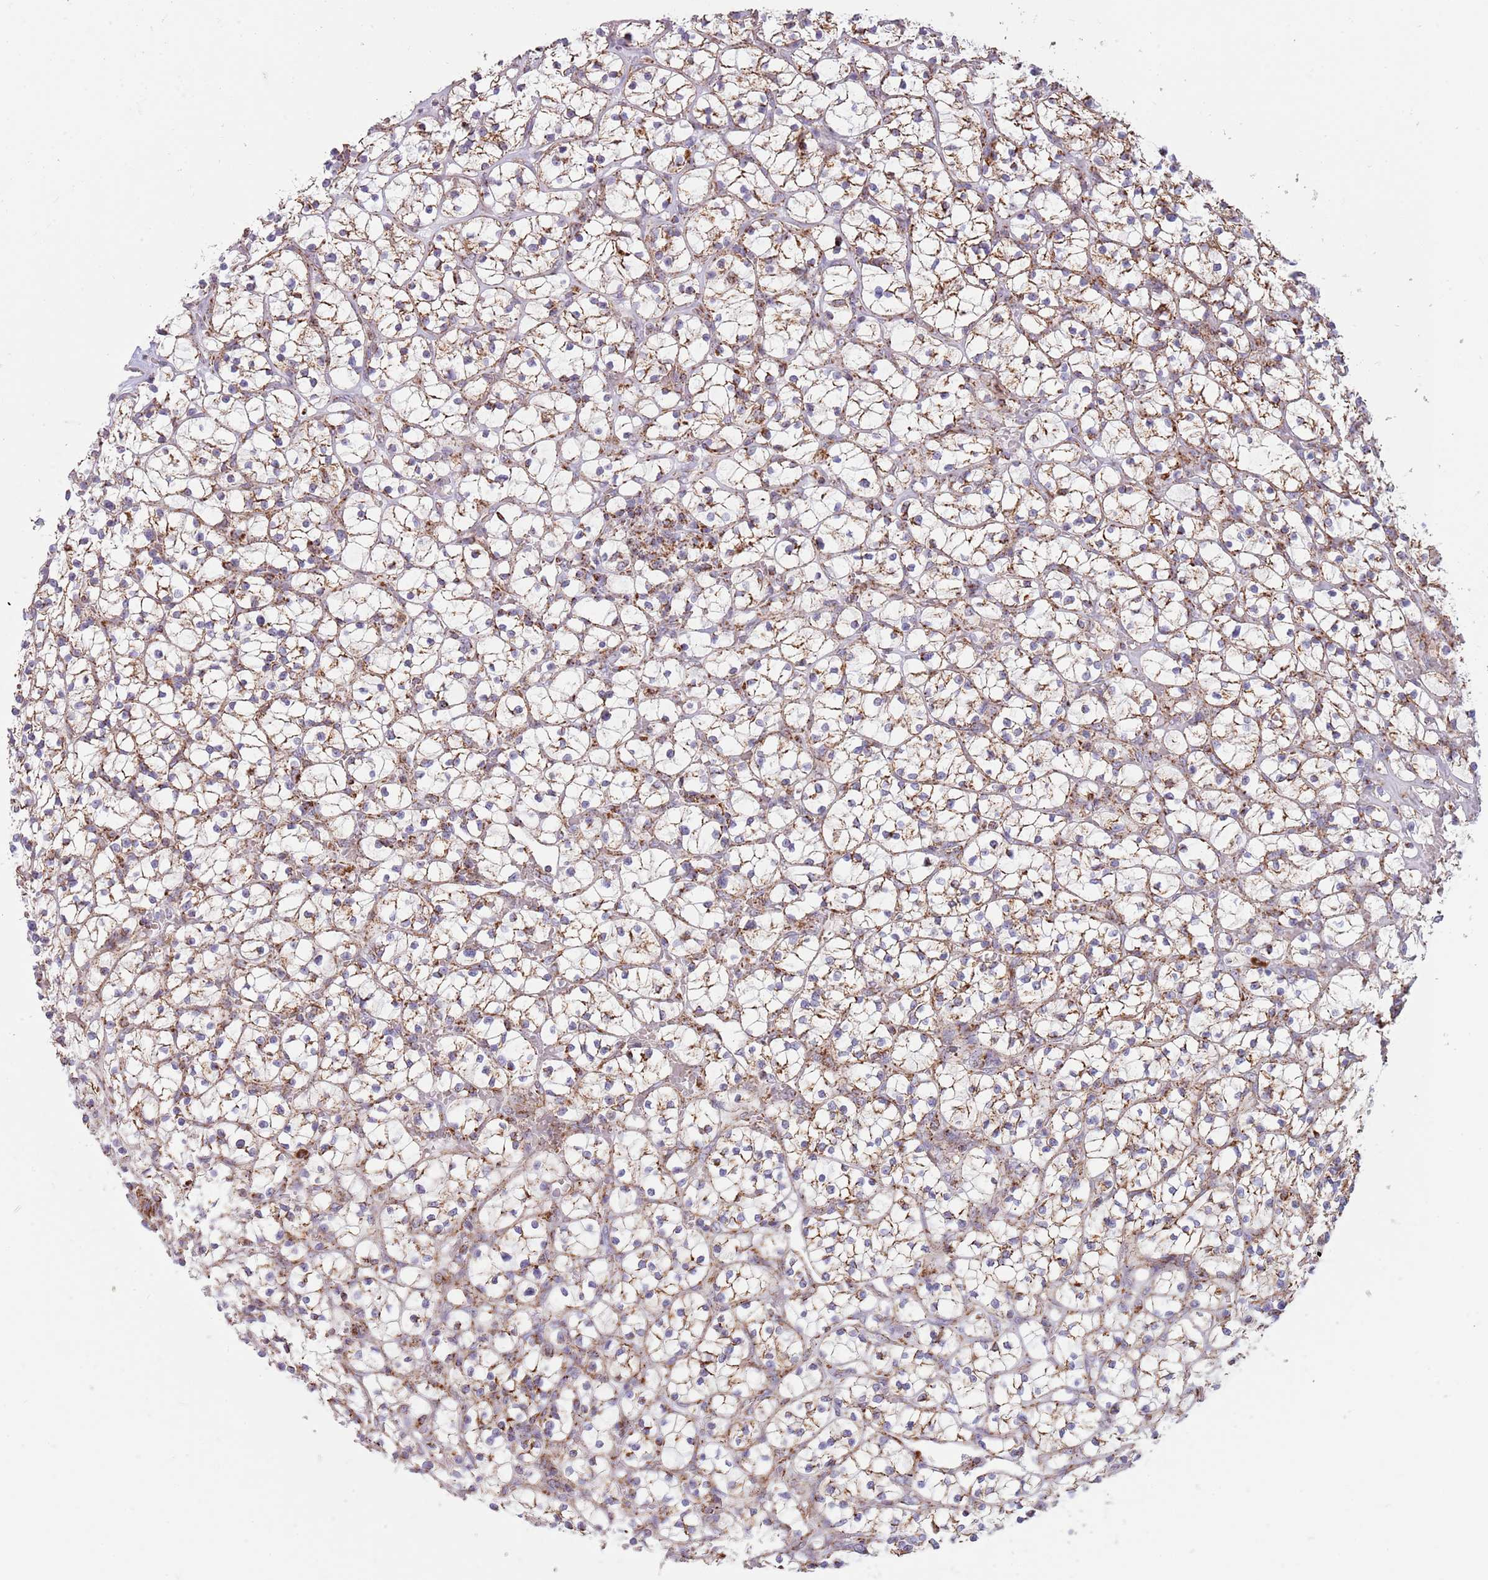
{"staining": {"intensity": "moderate", "quantity": ">75%", "location": "cytoplasmic/membranous"}, "tissue": "renal cancer", "cell_type": "Tumor cells", "image_type": "cancer", "snomed": [{"axis": "morphology", "description": "Adenocarcinoma, NOS"}, {"axis": "topography", "description": "Kidney"}], "caption": "High-magnification brightfield microscopy of renal adenocarcinoma stained with DAB (3,3'-diaminobenzidine) (brown) and counterstained with hematoxylin (blue). tumor cells exhibit moderate cytoplasmic/membranous staining is appreciated in about>75% of cells. Using DAB (brown) and hematoxylin (blue) stains, captured at high magnification using brightfield microscopy.", "gene": "LHX6", "patient": {"sex": "female", "age": 64}}